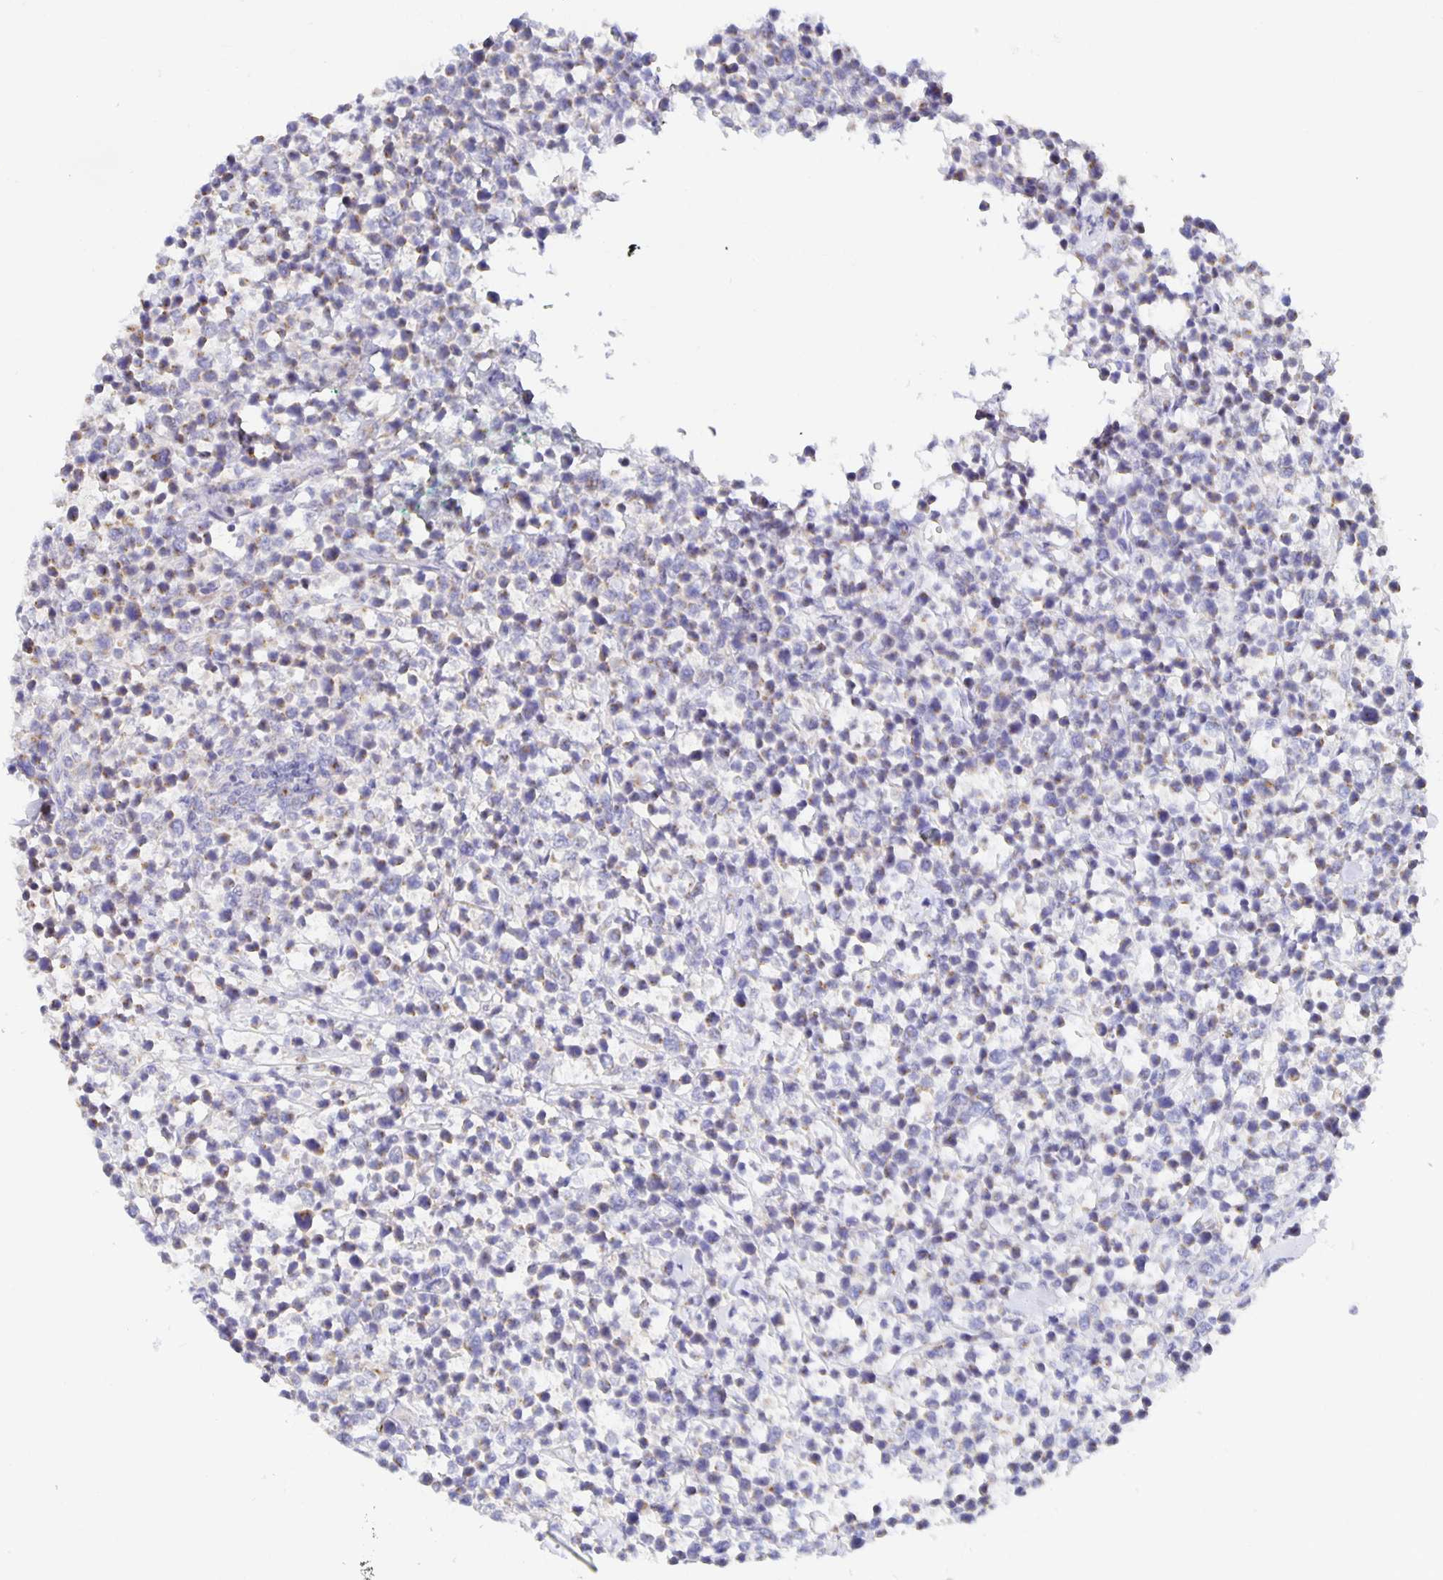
{"staining": {"intensity": "negative", "quantity": "none", "location": "none"}, "tissue": "lymphoma", "cell_type": "Tumor cells", "image_type": "cancer", "snomed": [{"axis": "morphology", "description": "Malignant lymphoma, non-Hodgkin's type, High grade"}, {"axis": "topography", "description": "Soft tissue"}], "caption": "High-grade malignant lymphoma, non-Hodgkin's type stained for a protein using IHC exhibits no expression tumor cells.", "gene": "USO1", "patient": {"sex": "female", "age": 56}}